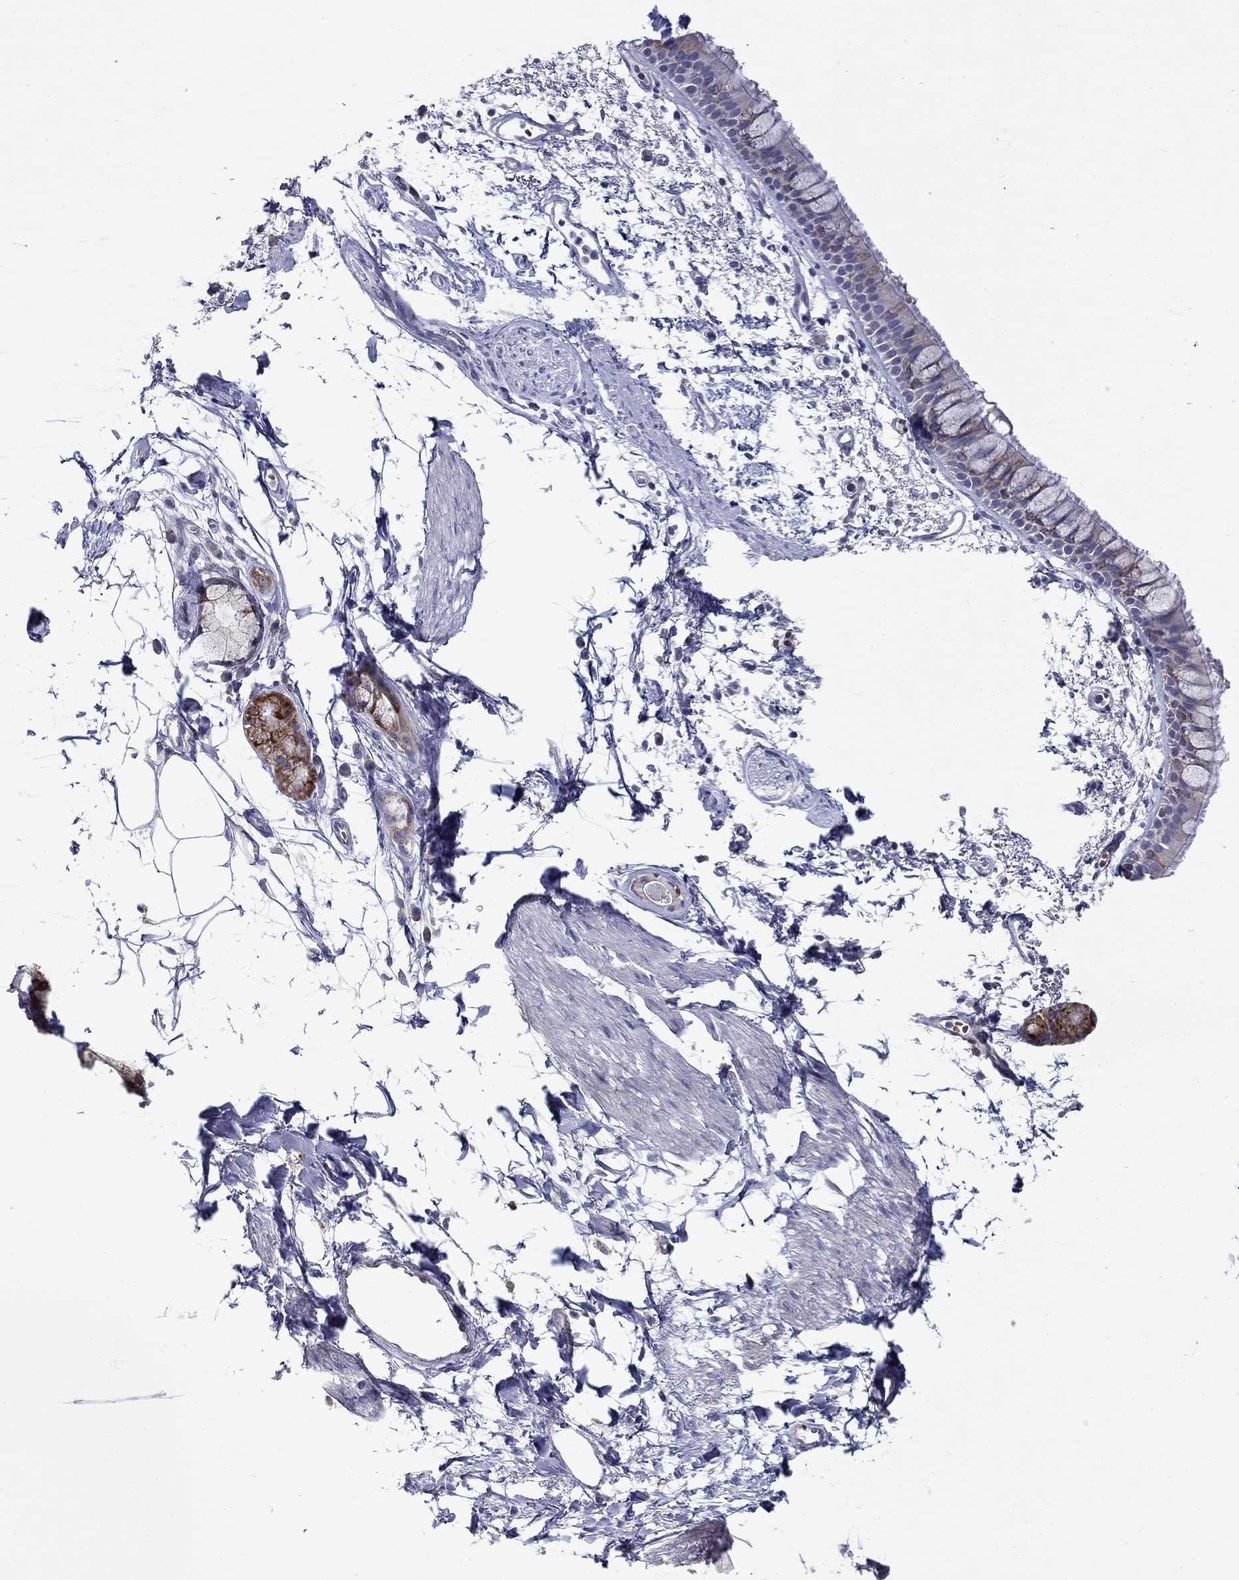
{"staining": {"intensity": "negative", "quantity": "none", "location": "none"}, "tissue": "bronchus", "cell_type": "Respiratory epithelial cells", "image_type": "normal", "snomed": [{"axis": "morphology", "description": "Normal tissue, NOS"}, {"axis": "topography", "description": "Cartilage tissue"}, {"axis": "topography", "description": "Bronchus"}], "caption": "Histopathology image shows no protein positivity in respiratory epithelial cells of benign bronchus.", "gene": "QRFPR", "patient": {"sex": "male", "age": 66}}